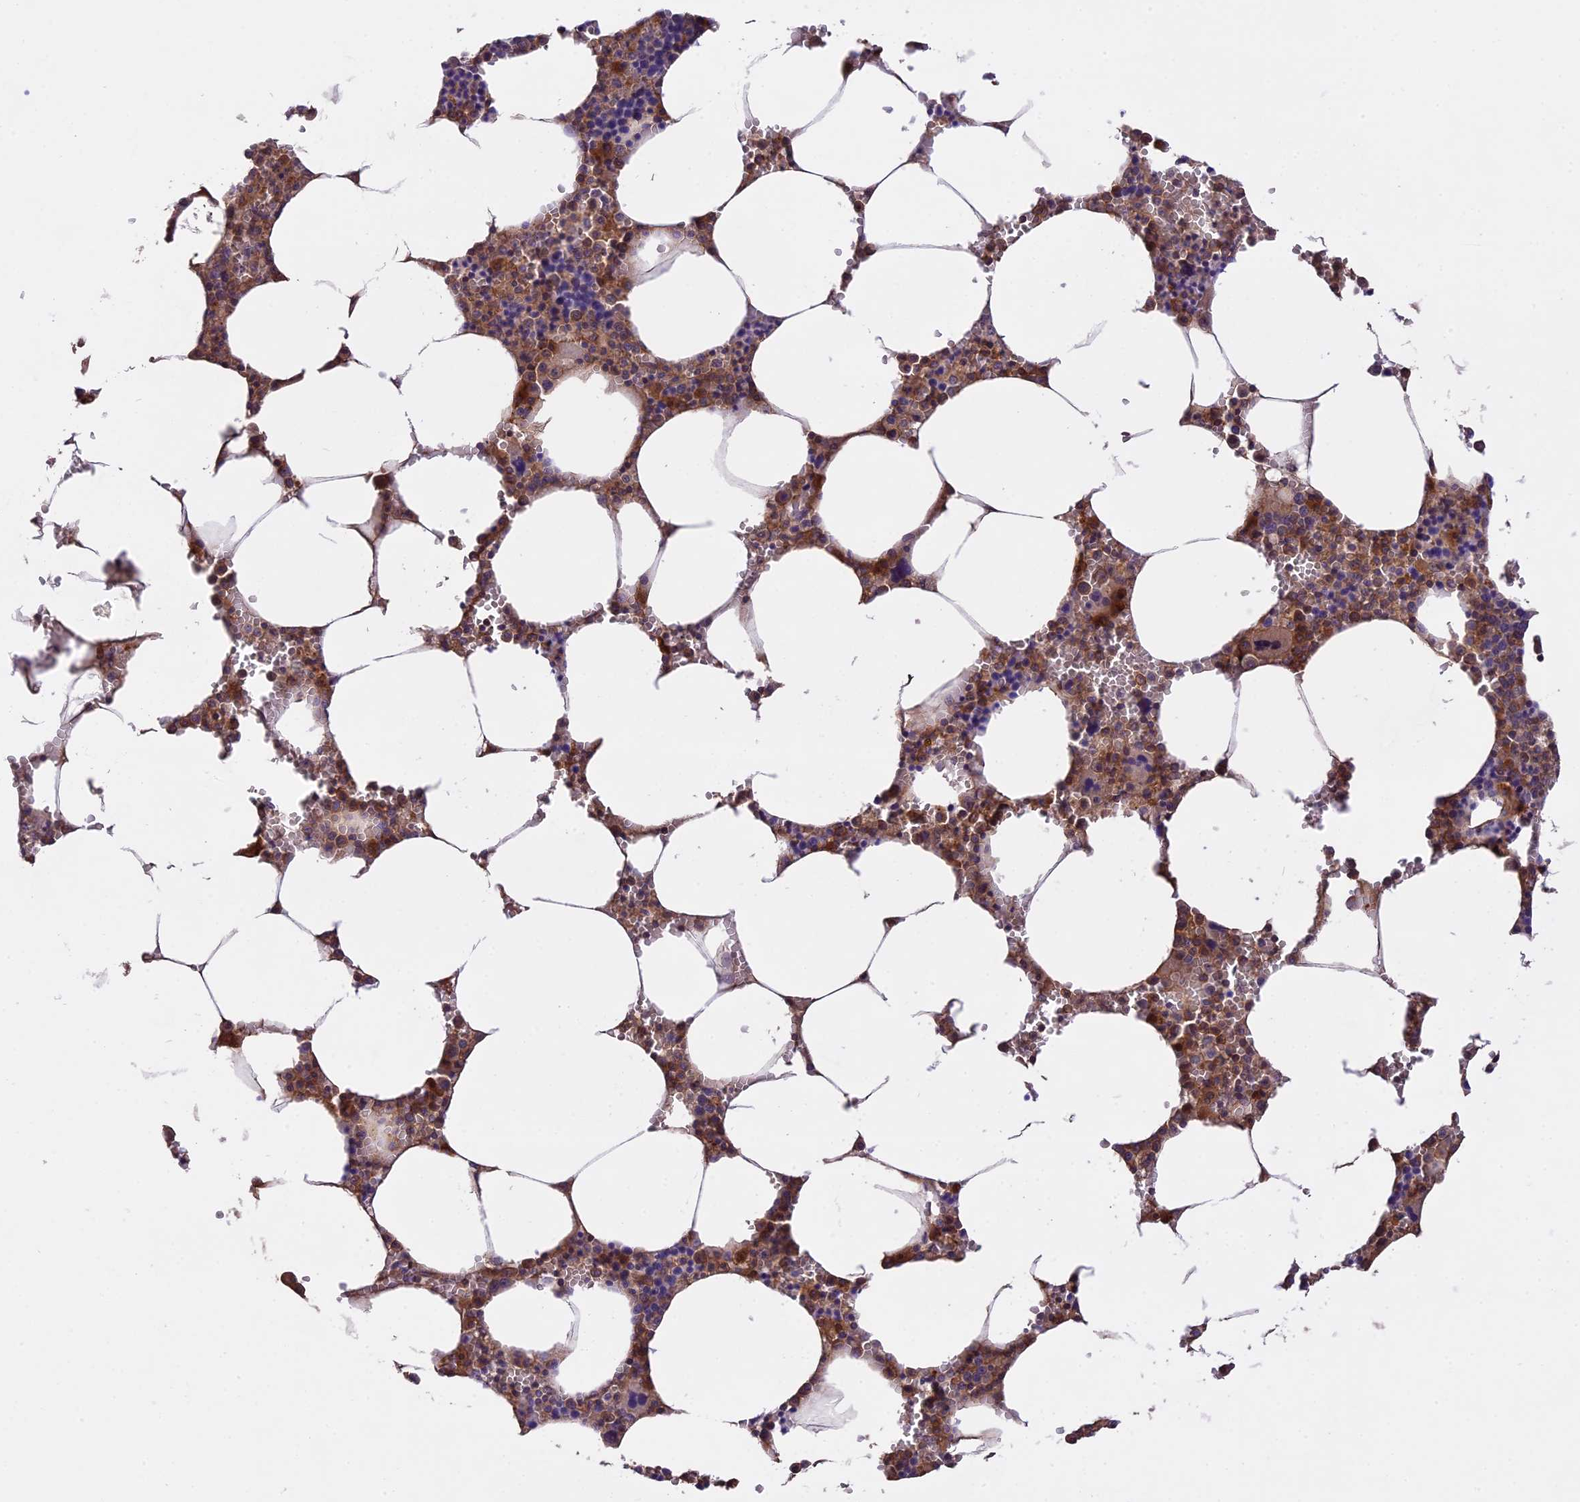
{"staining": {"intensity": "moderate", "quantity": ">75%", "location": "cytoplasmic/membranous"}, "tissue": "bone marrow", "cell_type": "Hematopoietic cells", "image_type": "normal", "snomed": [{"axis": "morphology", "description": "Normal tissue, NOS"}, {"axis": "topography", "description": "Bone marrow"}], "caption": "Immunohistochemistry micrograph of unremarkable bone marrow: human bone marrow stained using IHC demonstrates medium levels of moderate protein expression localized specifically in the cytoplasmic/membranous of hematopoietic cells, appearing as a cytoplasmic/membranous brown color.", "gene": "SETD6", "patient": {"sex": "male", "age": 70}}